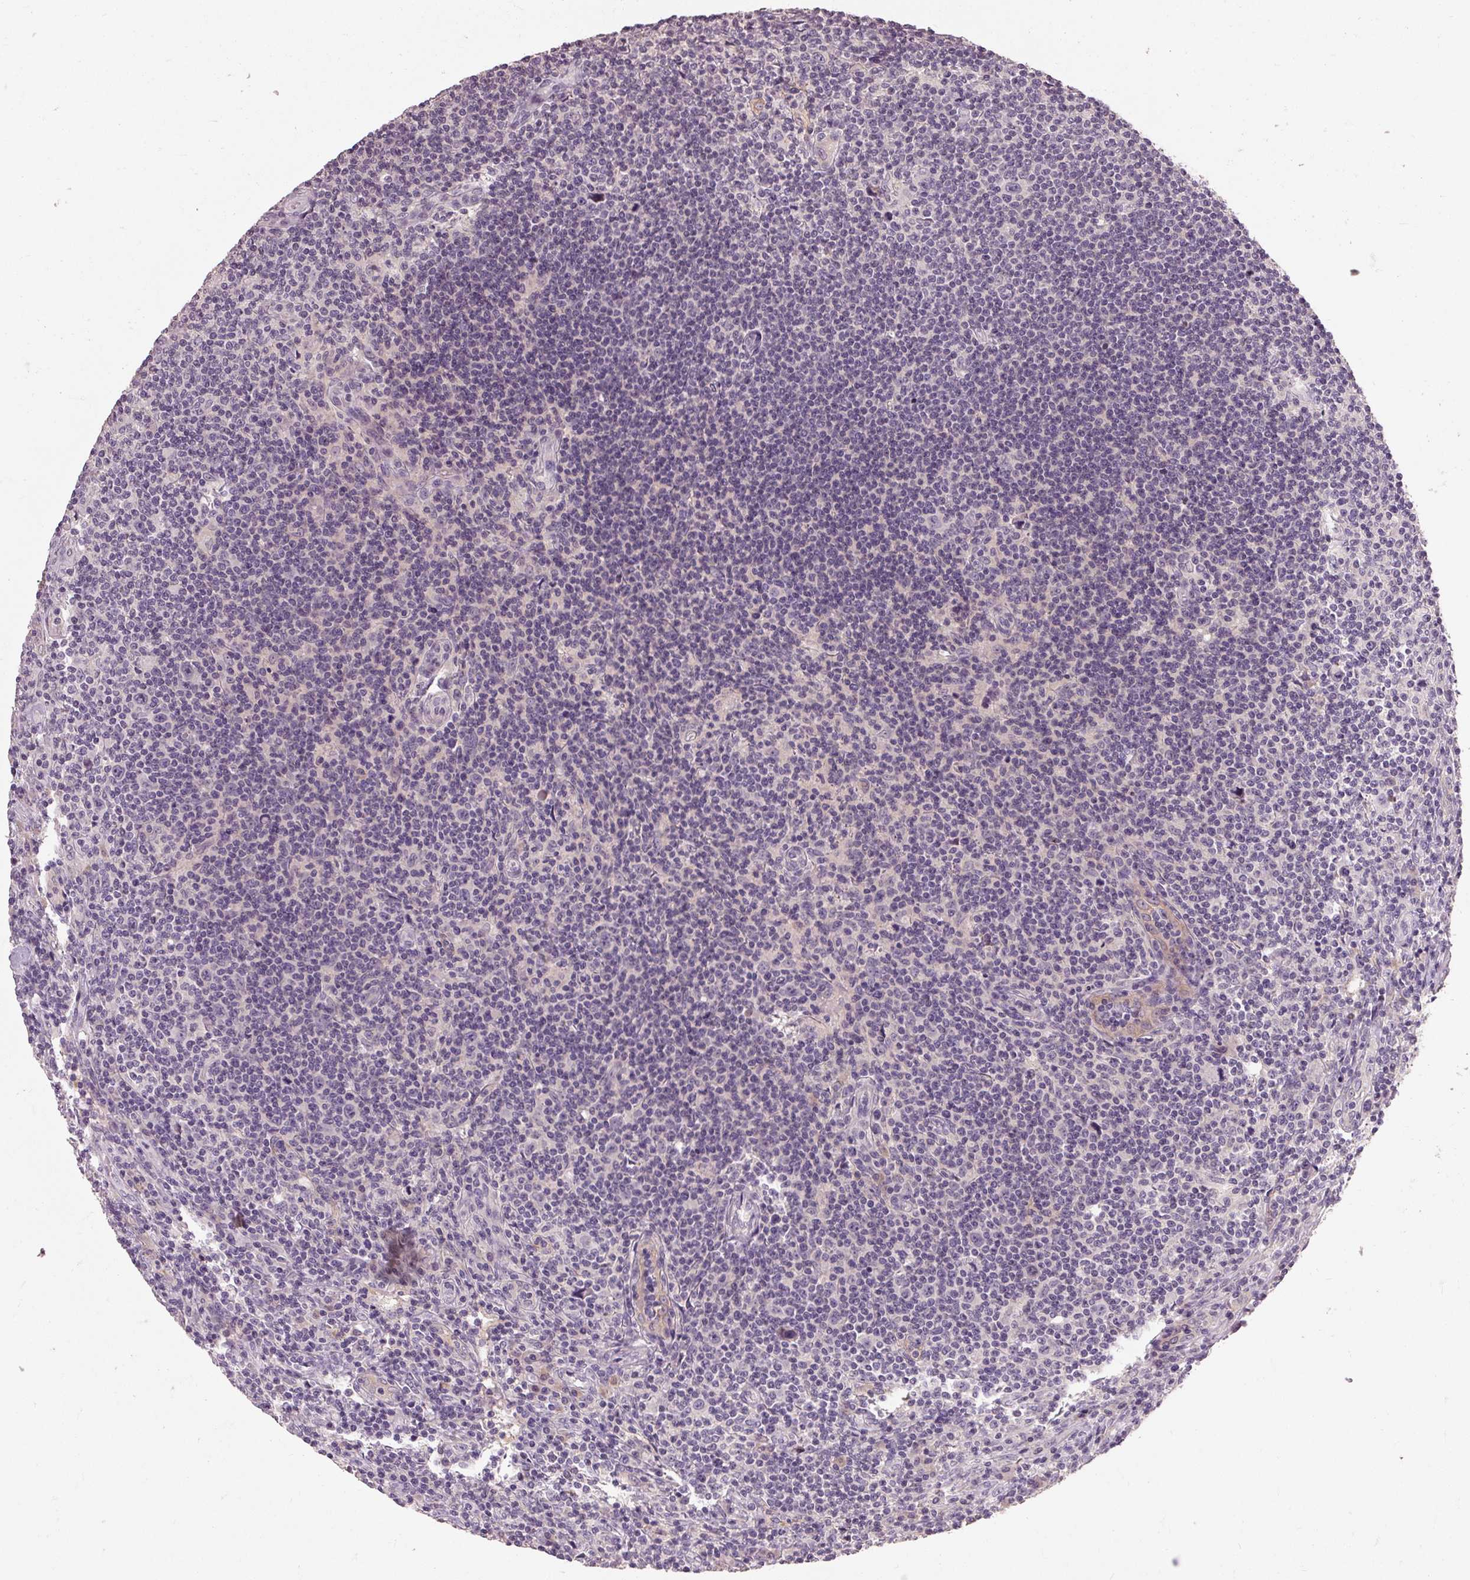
{"staining": {"intensity": "negative", "quantity": "none", "location": "none"}, "tissue": "lymphoma", "cell_type": "Tumor cells", "image_type": "cancer", "snomed": [{"axis": "morphology", "description": "Hodgkin's disease, NOS"}, {"axis": "topography", "description": "Lymph node"}], "caption": "There is no significant positivity in tumor cells of lymphoma. (Immunohistochemistry (ihc), brightfield microscopy, high magnification).", "gene": "CFAP65", "patient": {"sex": "male", "age": 83}}